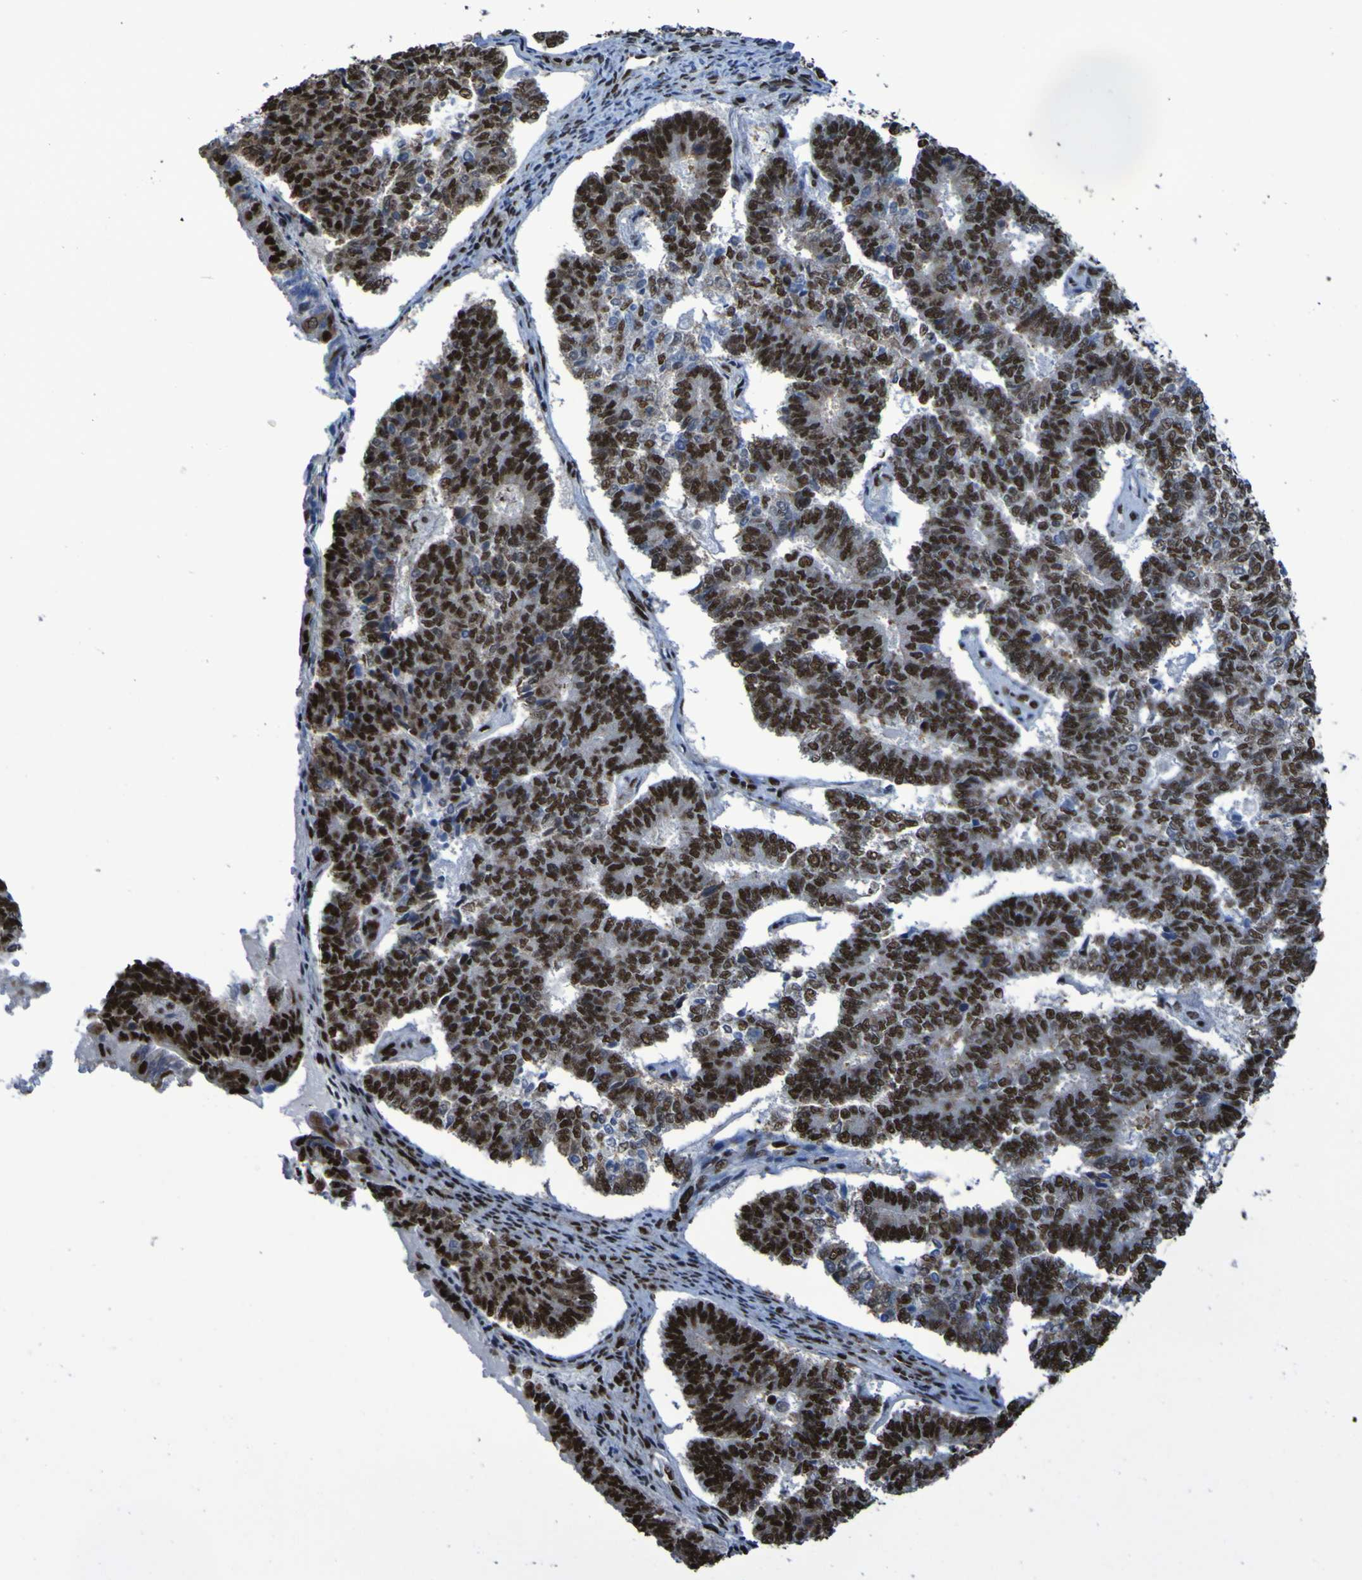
{"staining": {"intensity": "strong", "quantity": ">75%", "location": "nuclear"}, "tissue": "endometrial cancer", "cell_type": "Tumor cells", "image_type": "cancer", "snomed": [{"axis": "morphology", "description": "Adenocarcinoma, NOS"}, {"axis": "topography", "description": "Endometrium"}], "caption": "This is an image of immunohistochemistry (IHC) staining of endometrial cancer, which shows strong expression in the nuclear of tumor cells.", "gene": "HNRNPR", "patient": {"sex": "female", "age": 70}}